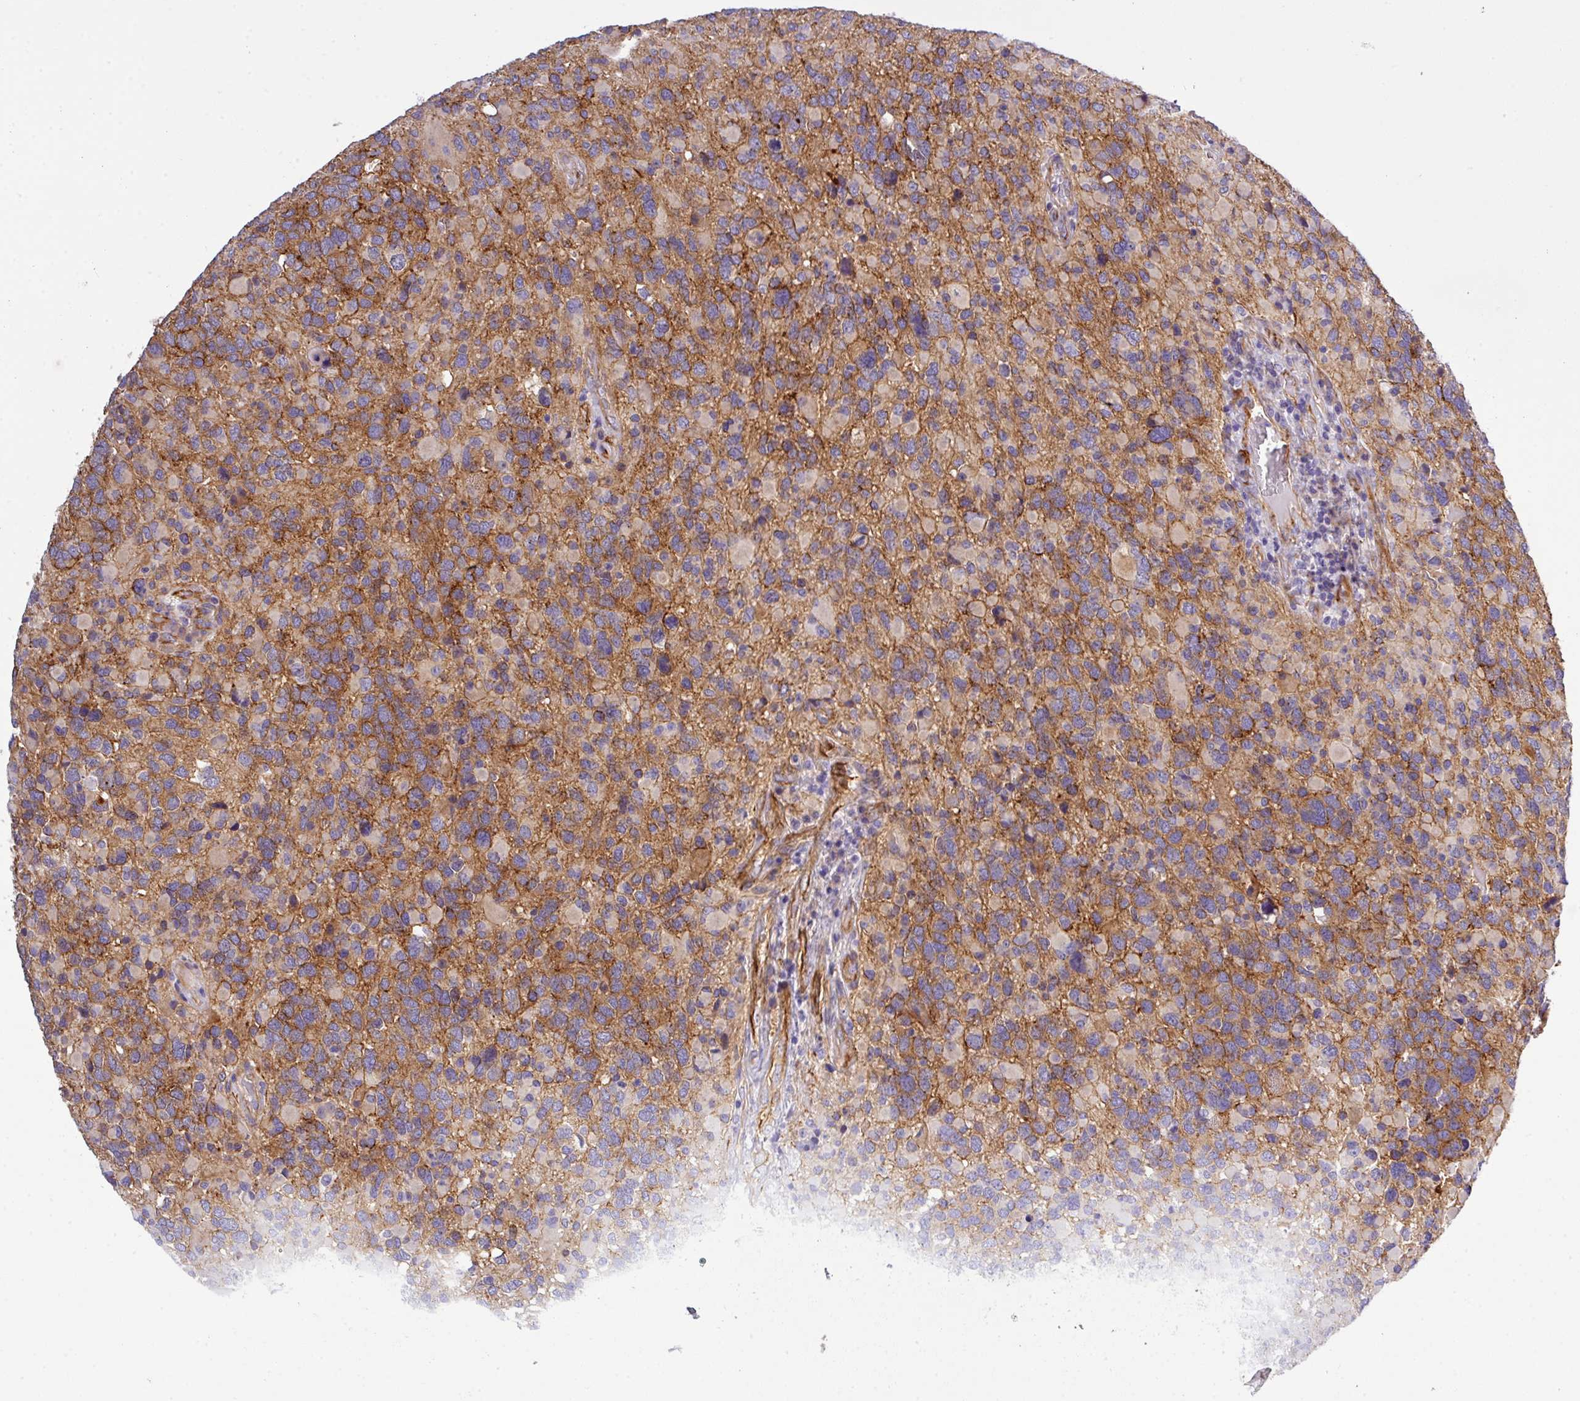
{"staining": {"intensity": "moderate", "quantity": "25%-75%", "location": "cytoplasmic/membranous"}, "tissue": "glioma", "cell_type": "Tumor cells", "image_type": "cancer", "snomed": [{"axis": "morphology", "description": "Glioma, malignant, High grade"}, {"axis": "topography", "description": "Brain"}], "caption": "Immunohistochemical staining of human glioma reveals medium levels of moderate cytoplasmic/membranous protein positivity in about 25%-75% of tumor cells.", "gene": "PARD6A", "patient": {"sex": "female", "age": 40}}